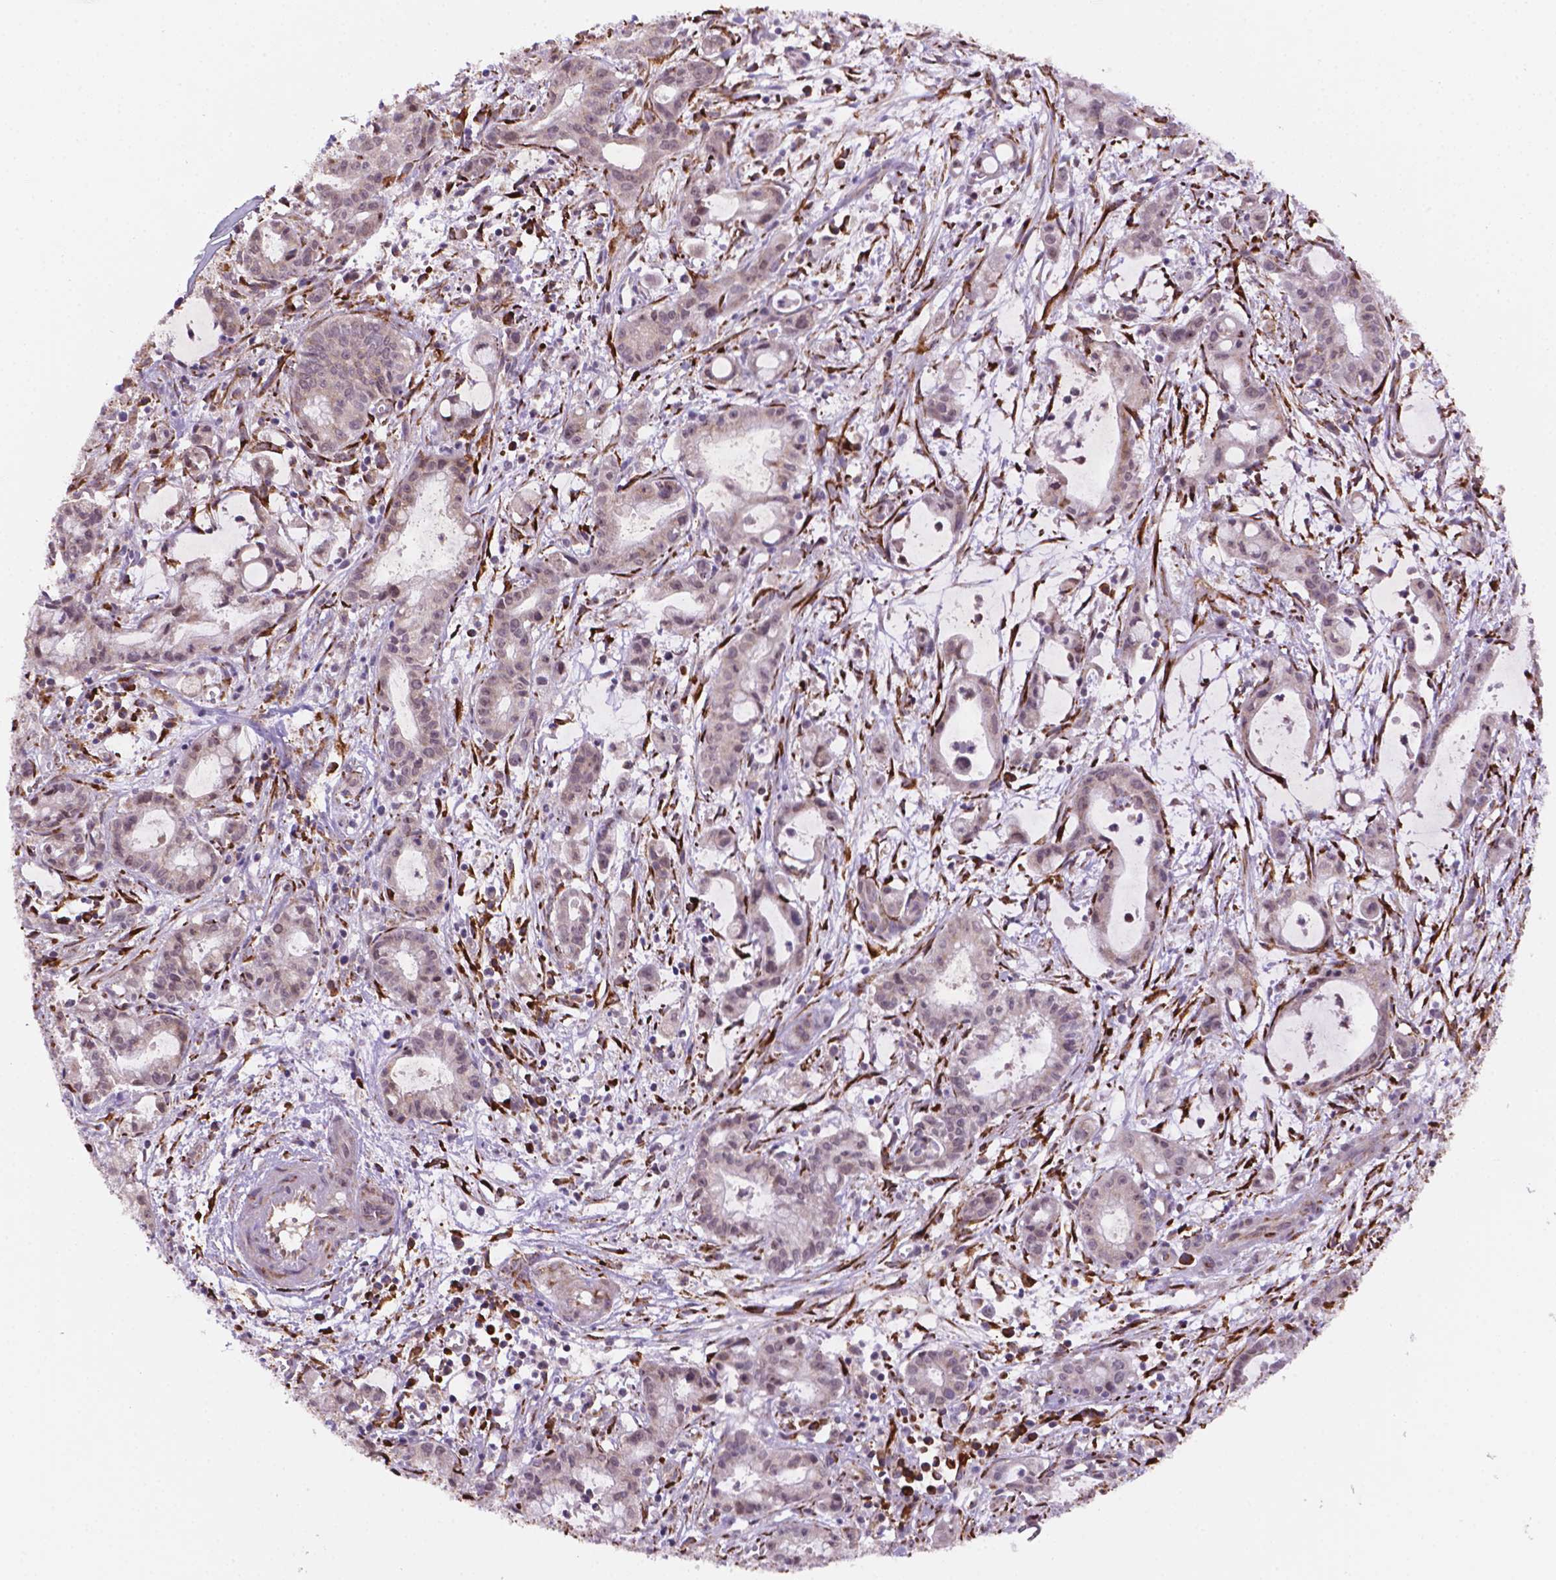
{"staining": {"intensity": "weak", "quantity": "<25%", "location": "nuclear"}, "tissue": "pancreatic cancer", "cell_type": "Tumor cells", "image_type": "cancer", "snomed": [{"axis": "morphology", "description": "Adenocarcinoma, NOS"}, {"axis": "topography", "description": "Pancreas"}], "caption": "Immunohistochemical staining of human pancreatic cancer exhibits no significant staining in tumor cells.", "gene": "FNIP1", "patient": {"sex": "male", "age": 48}}